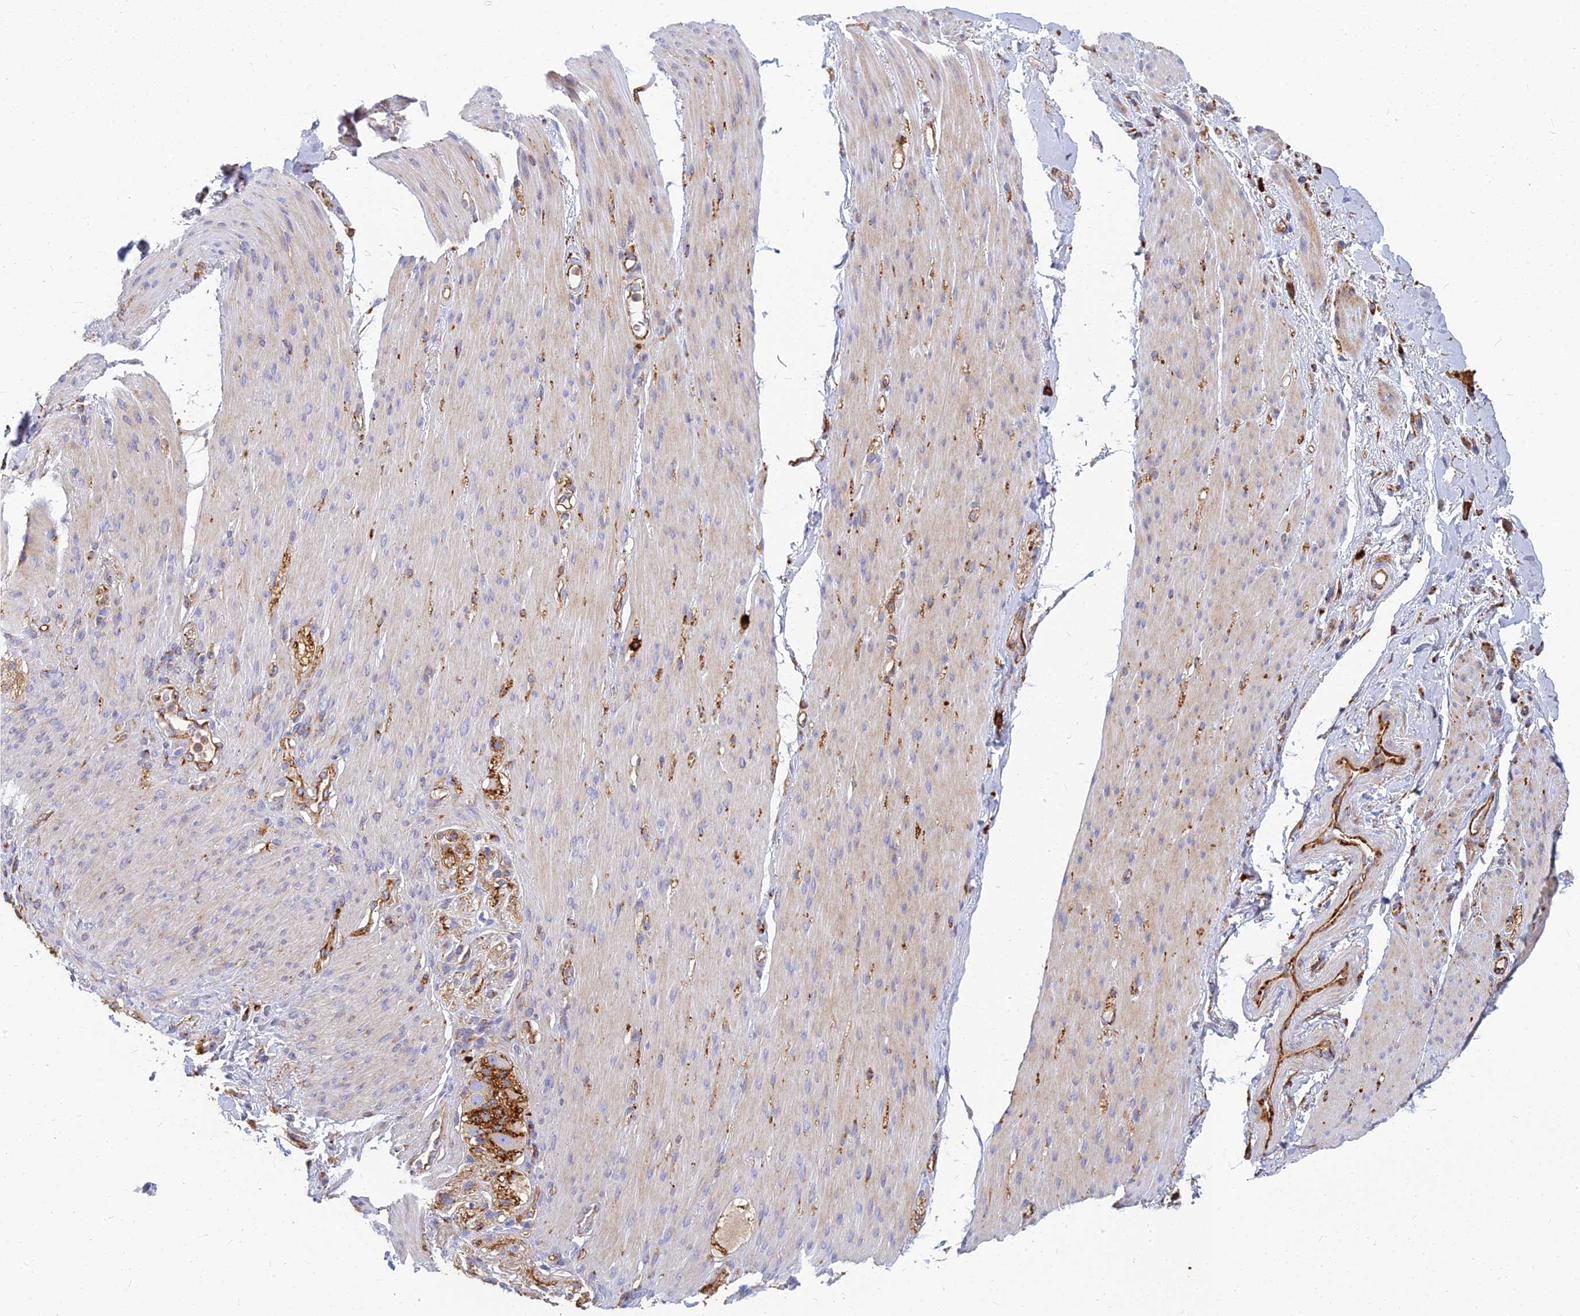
{"staining": {"intensity": "negative", "quantity": "none", "location": "none"}, "tissue": "soft tissue", "cell_type": "Chondrocytes", "image_type": "normal", "snomed": [{"axis": "morphology", "description": "Normal tissue, NOS"}, {"axis": "topography", "description": "Colon"}, {"axis": "topography", "description": "Peripheral nerve tissue"}], "caption": "A high-resolution histopathology image shows immunohistochemistry (IHC) staining of benign soft tissue, which reveals no significant positivity in chondrocytes.", "gene": "VAT1", "patient": {"sex": "female", "age": 61}}